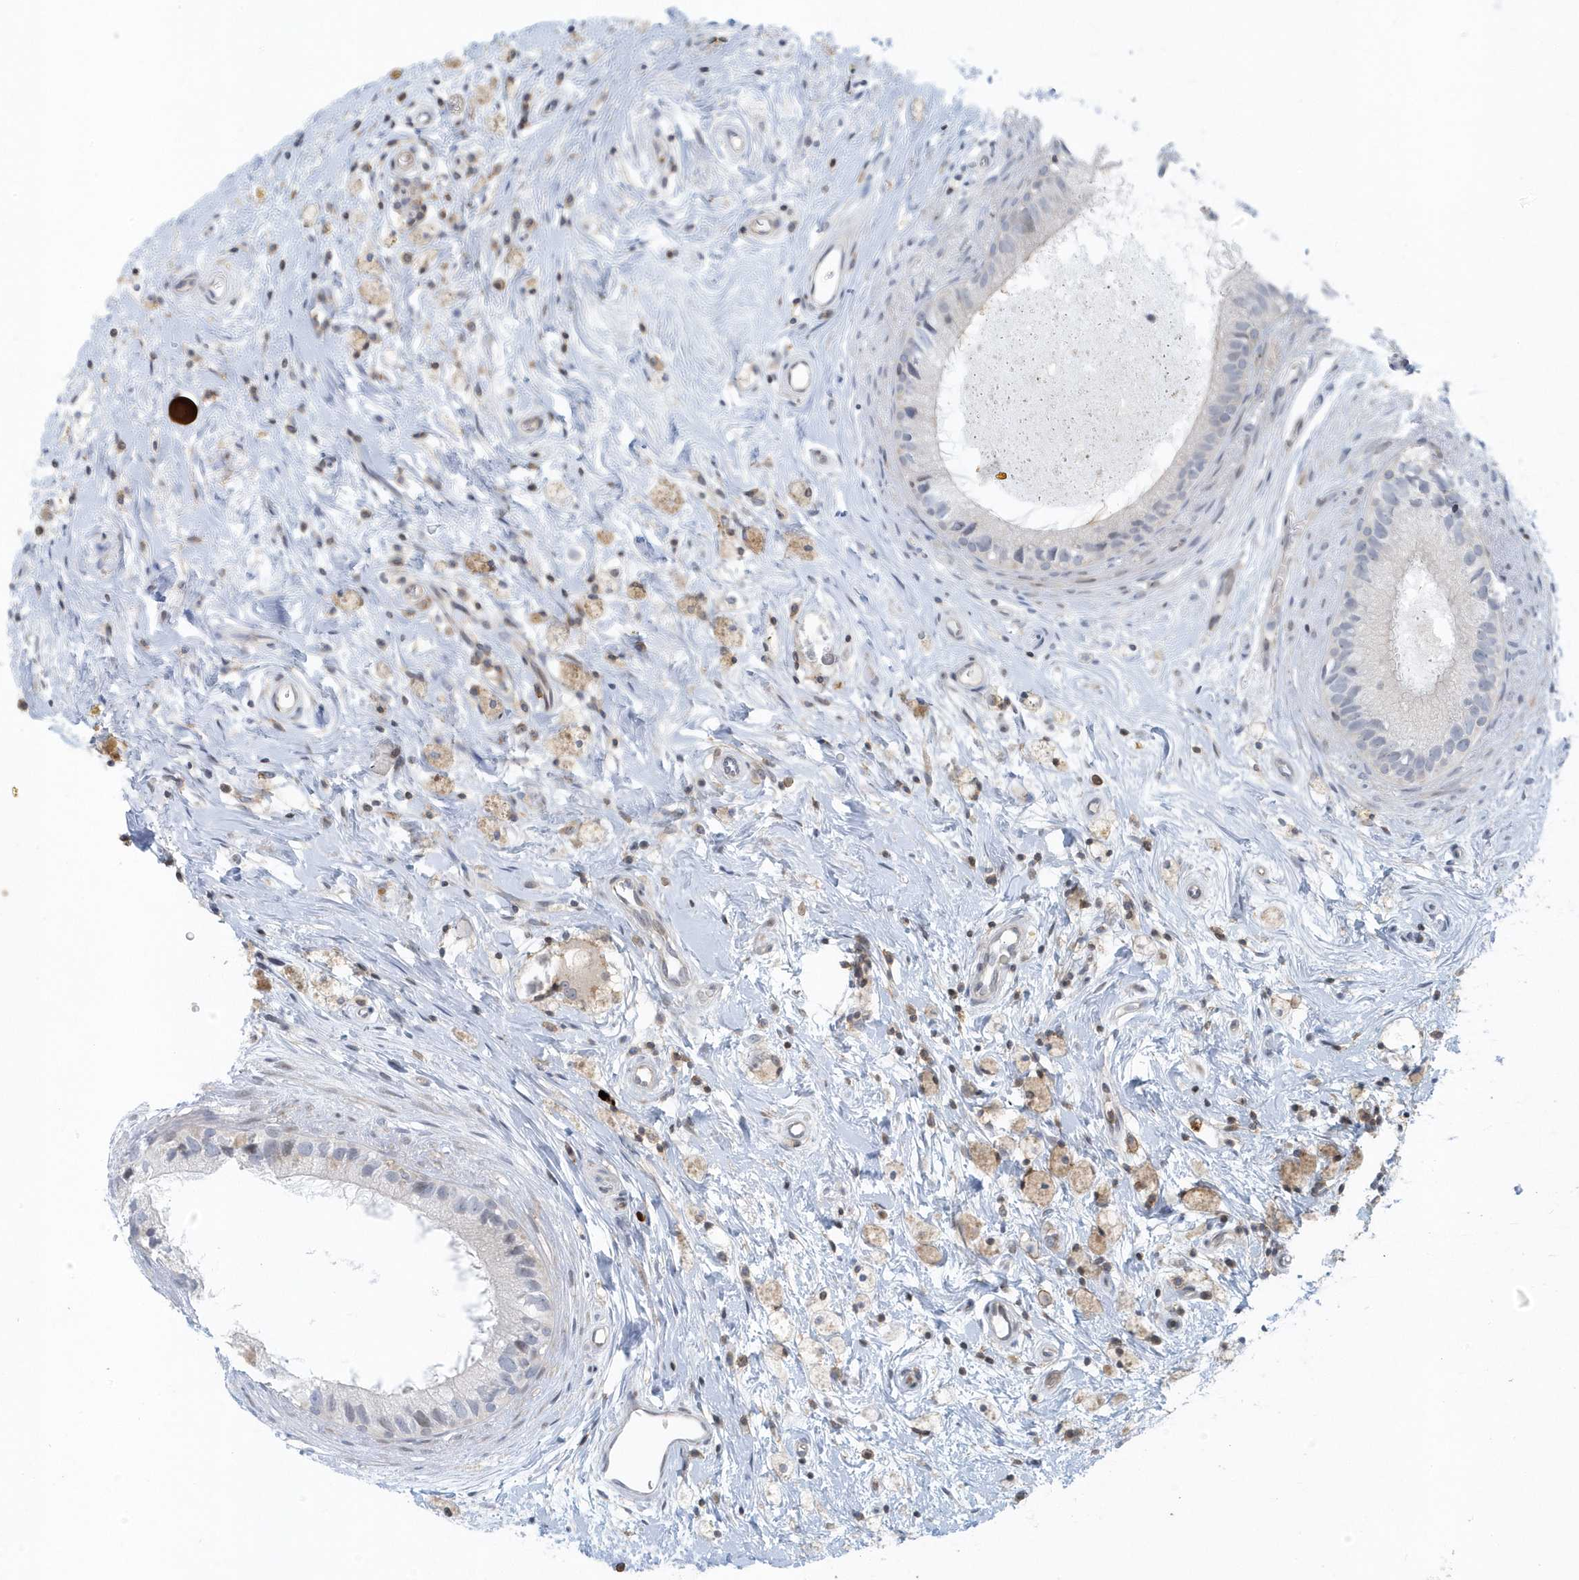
{"staining": {"intensity": "negative", "quantity": "none", "location": "none"}, "tissue": "epididymis", "cell_type": "Glandular cells", "image_type": "normal", "snomed": [{"axis": "morphology", "description": "Normal tissue, NOS"}, {"axis": "topography", "description": "Epididymis"}], "caption": "This micrograph is of unremarkable epididymis stained with IHC to label a protein in brown with the nuclei are counter-stained blue. There is no expression in glandular cells. Brightfield microscopy of immunohistochemistry (IHC) stained with DAB (3,3'-diaminobenzidine) (brown) and hematoxylin (blue), captured at high magnification.", "gene": "CACNB2", "patient": {"sex": "male", "age": 80}}